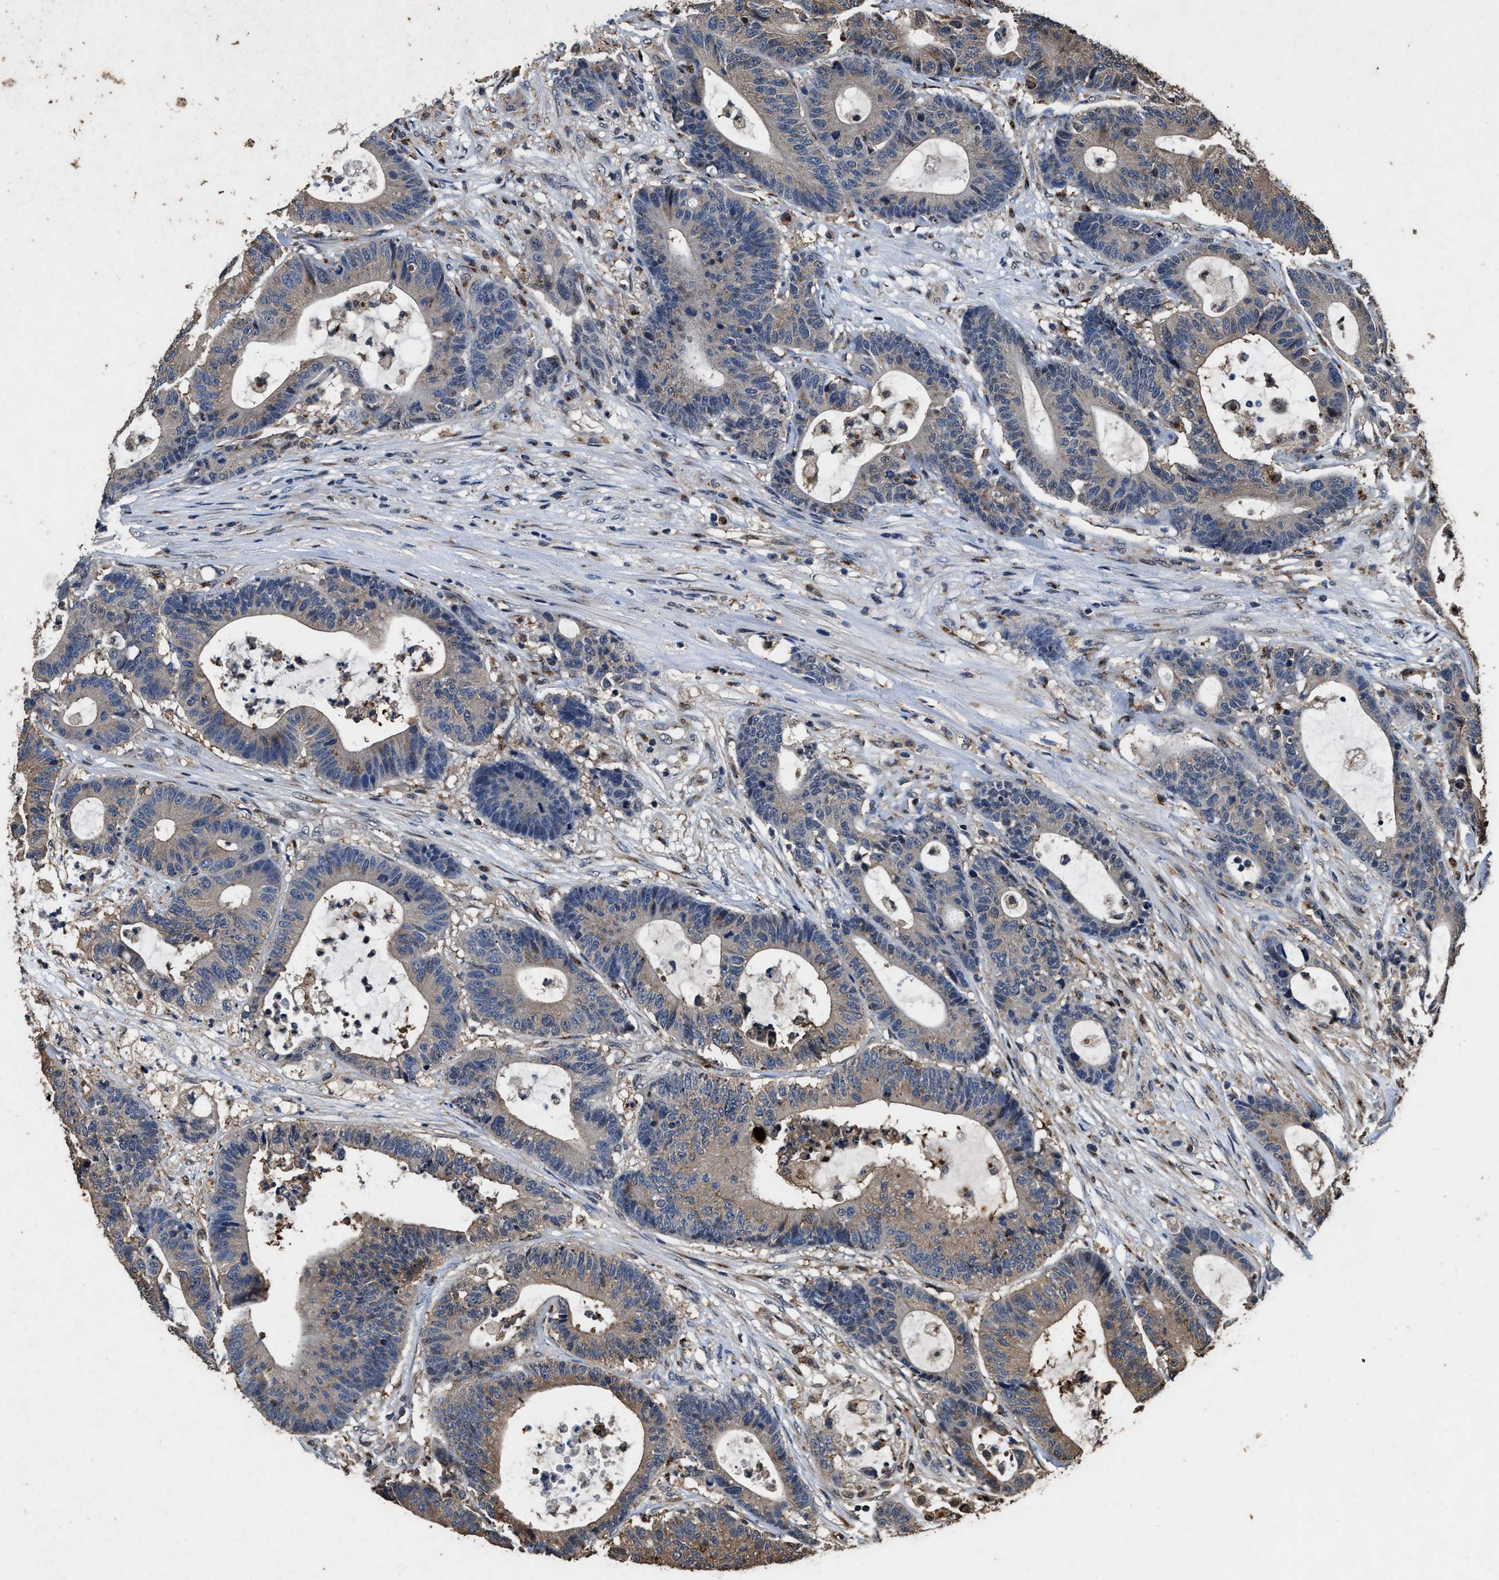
{"staining": {"intensity": "weak", "quantity": ">75%", "location": "cytoplasmic/membranous"}, "tissue": "colorectal cancer", "cell_type": "Tumor cells", "image_type": "cancer", "snomed": [{"axis": "morphology", "description": "Adenocarcinoma, NOS"}, {"axis": "topography", "description": "Colon"}], "caption": "Protein staining of colorectal adenocarcinoma tissue demonstrates weak cytoplasmic/membranous positivity in approximately >75% of tumor cells.", "gene": "TPST2", "patient": {"sex": "female", "age": 84}}